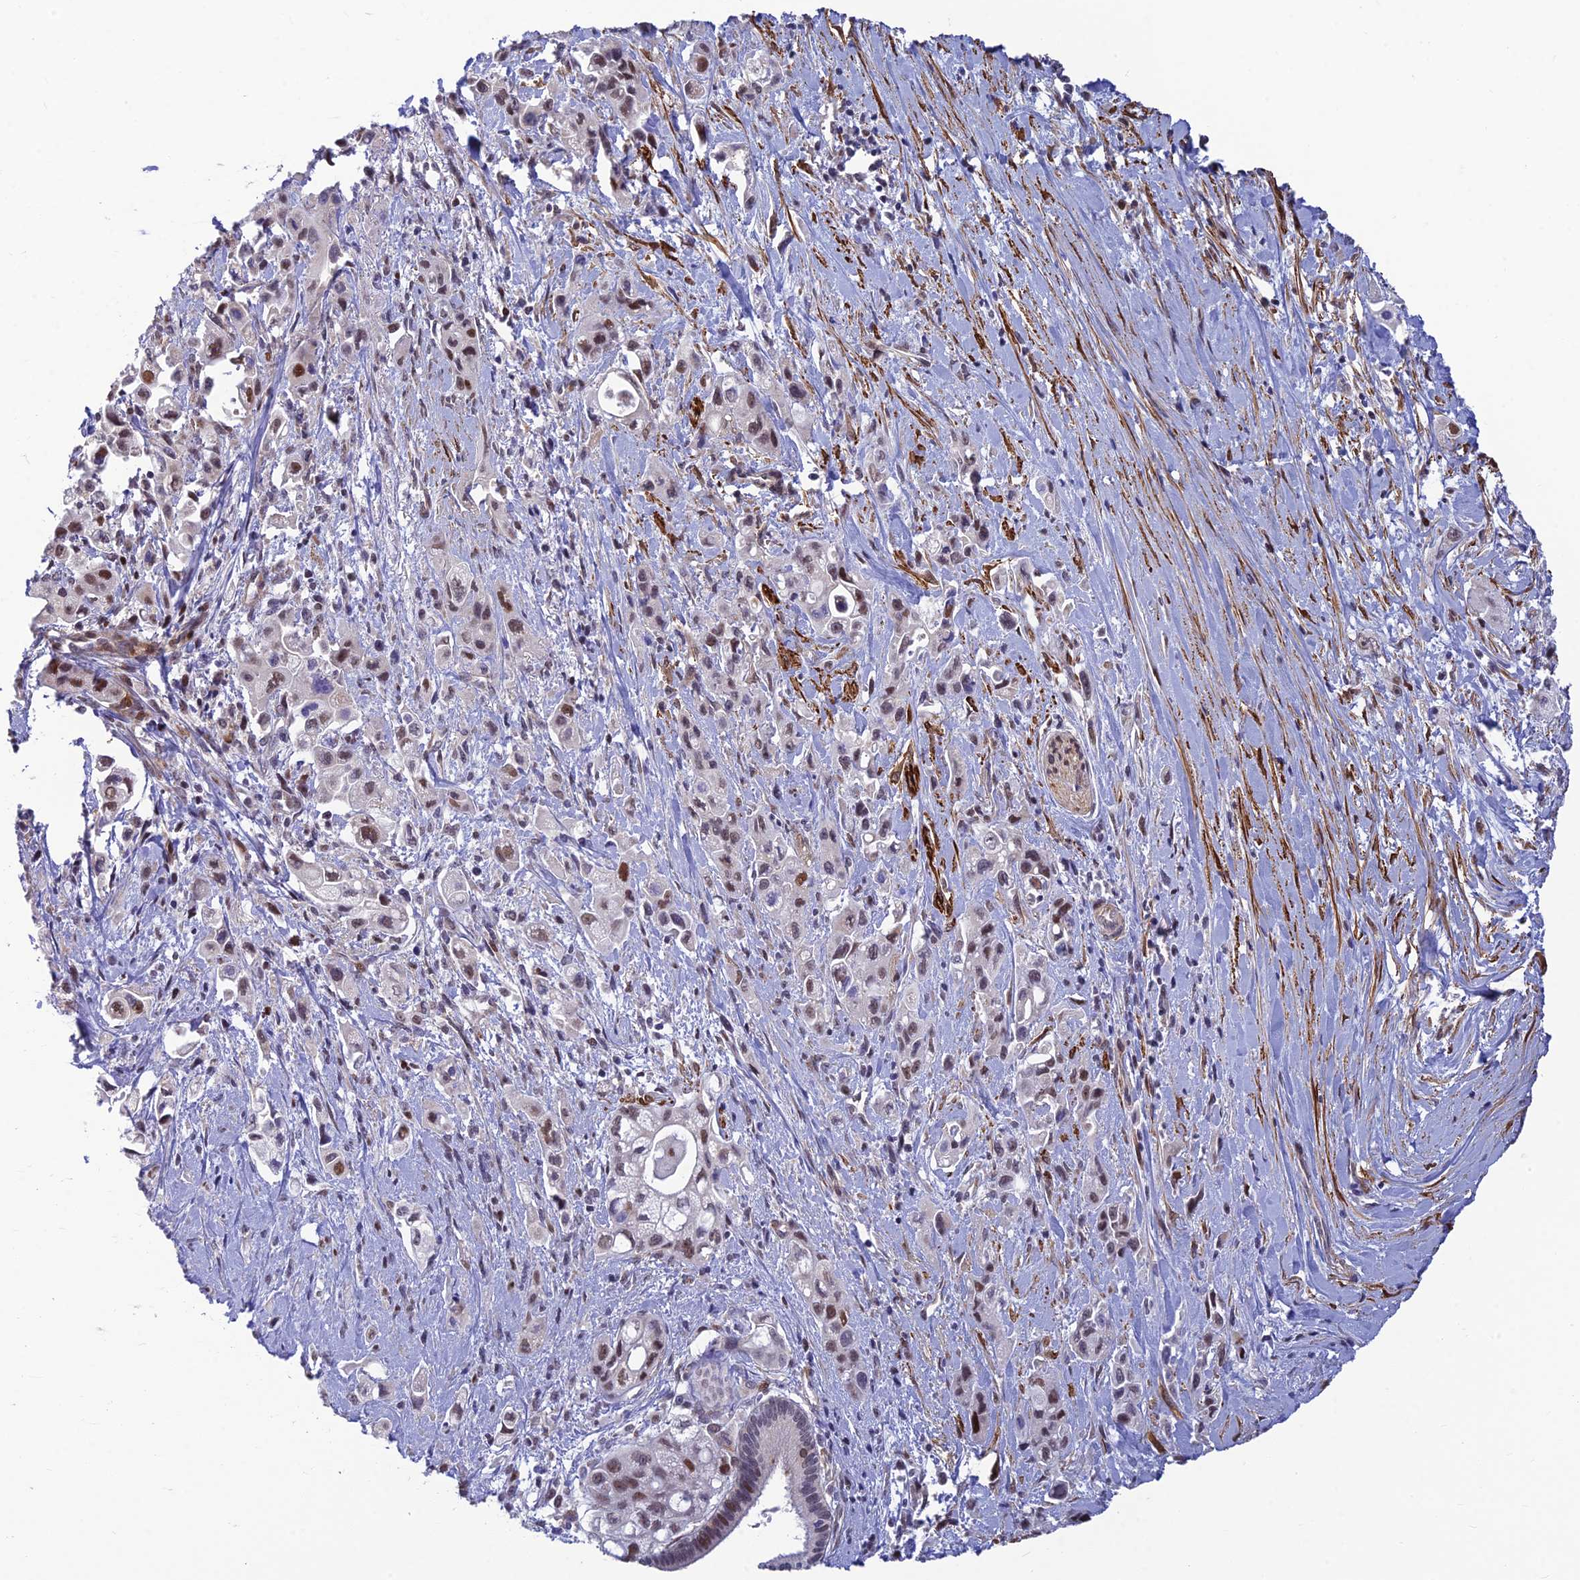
{"staining": {"intensity": "moderate", "quantity": "<25%", "location": "nuclear"}, "tissue": "pancreatic cancer", "cell_type": "Tumor cells", "image_type": "cancer", "snomed": [{"axis": "morphology", "description": "Adenocarcinoma, NOS"}, {"axis": "topography", "description": "Pancreas"}], "caption": "Protein analysis of adenocarcinoma (pancreatic) tissue exhibits moderate nuclear positivity in approximately <25% of tumor cells.", "gene": "CLK4", "patient": {"sex": "female", "age": 66}}